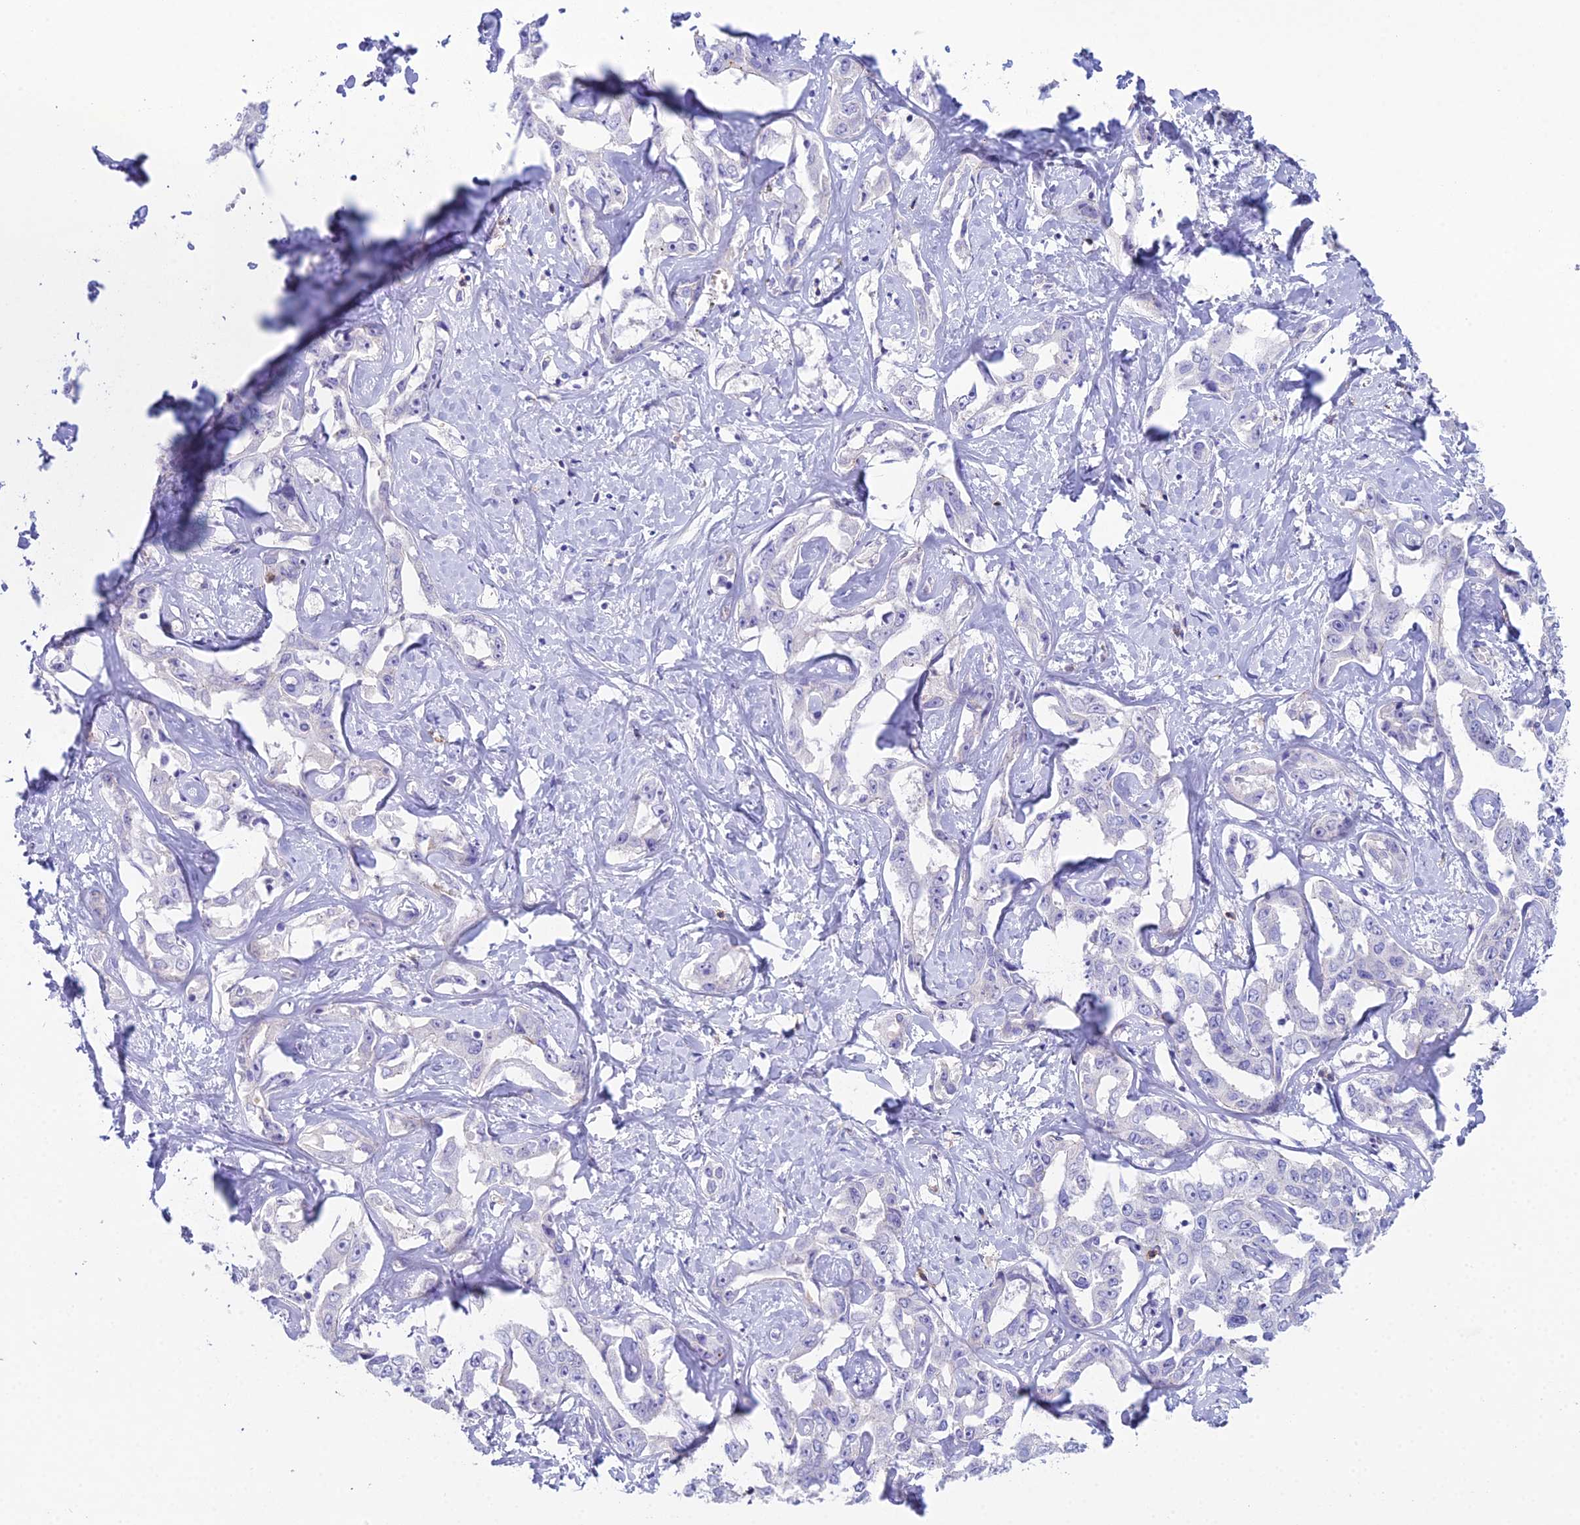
{"staining": {"intensity": "negative", "quantity": "none", "location": "none"}, "tissue": "liver cancer", "cell_type": "Tumor cells", "image_type": "cancer", "snomed": [{"axis": "morphology", "description": "Cholangiocarcinoma"}, {"axis": "topography", "description": "Liver"}], "caption": "Immunohistochemical staining of liver cancer displays no significant staining in tumor cells. The staining is performed using DAB (3,3'-diaminobenzidine) brown chromogen with nuclei counter-stained in using hematoxylin.", "gene": "OR1Q1", "patient": {"sex": "male", "age": 59}}